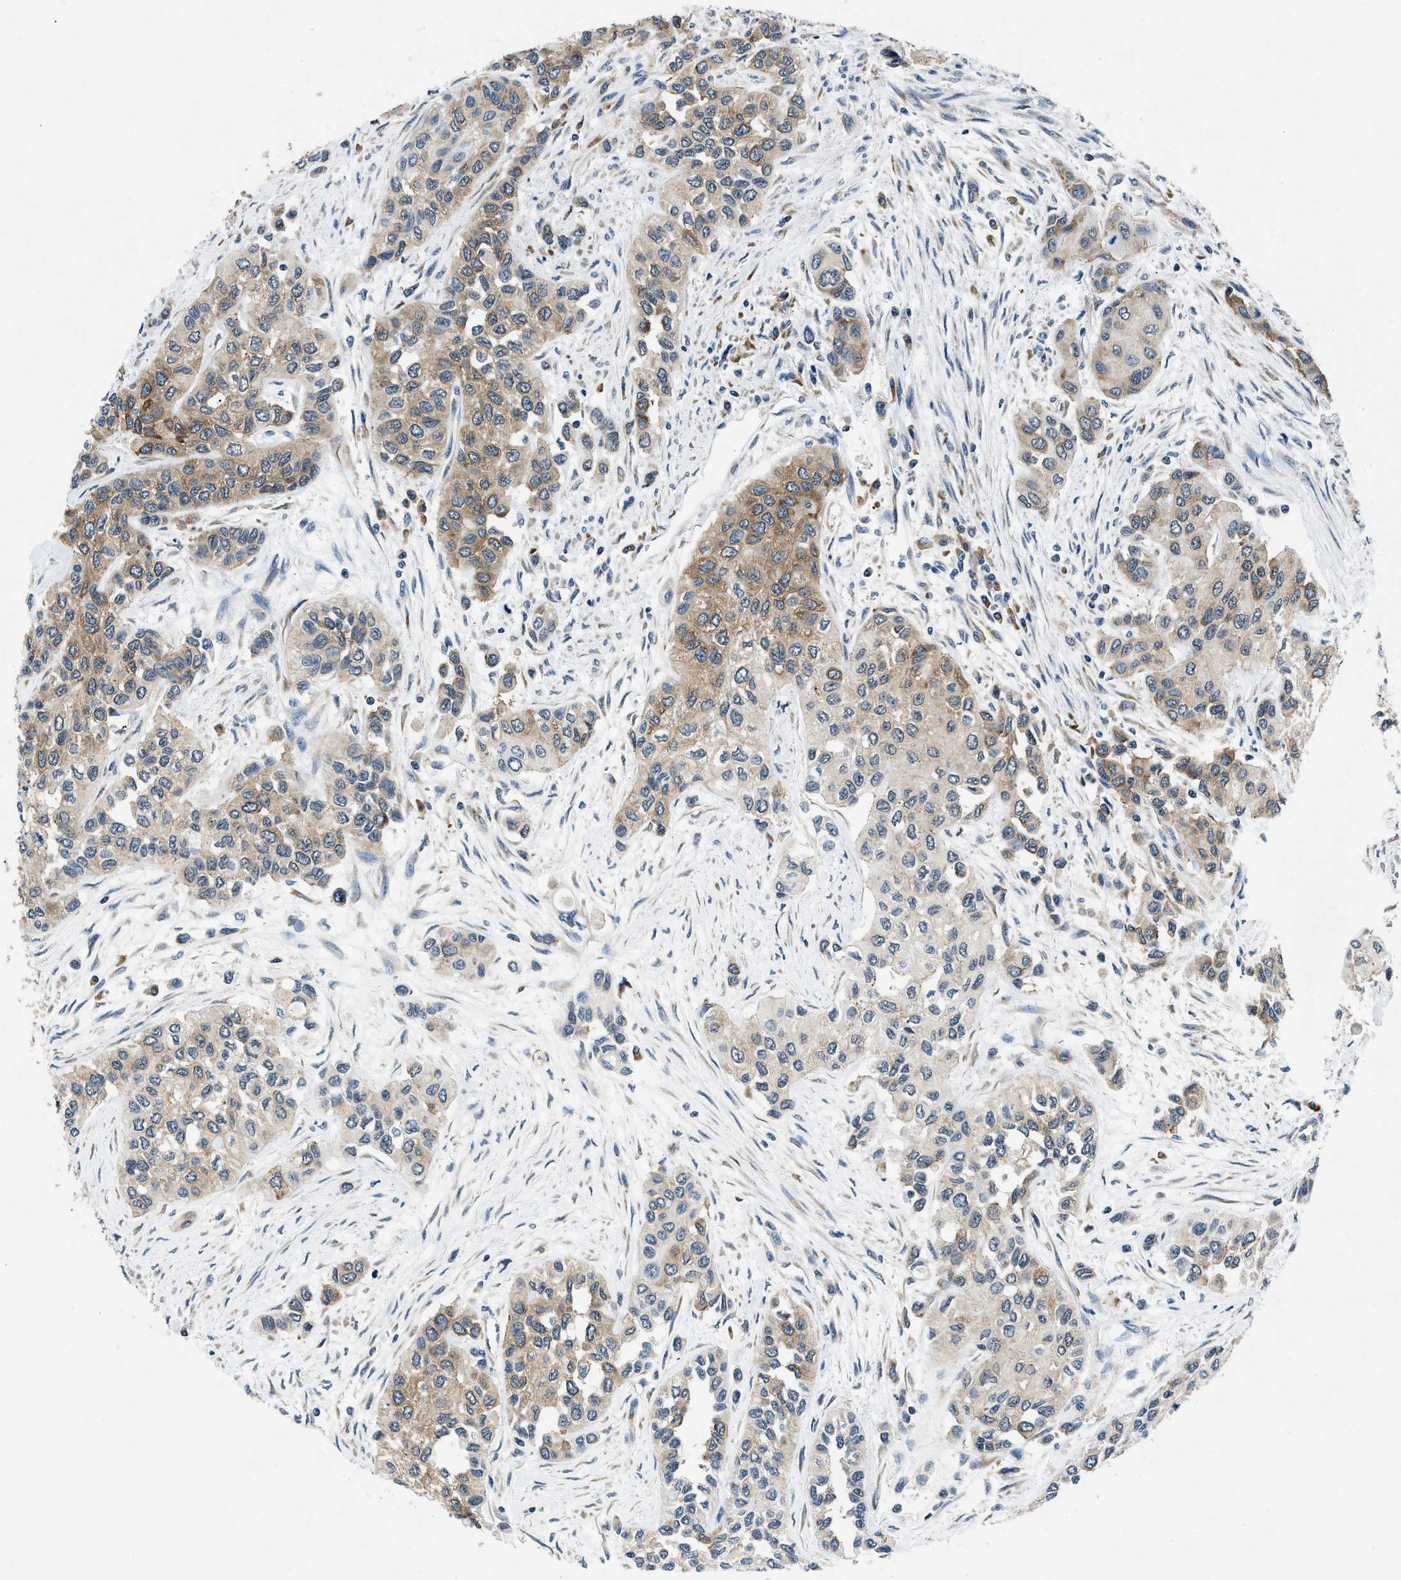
{"staining": {"intensity": "weak", "quantity": ">75%", "location": "cytoplasmic/membranous"}, "tissue": "urothelial cancer", "cell_type": "Tumor cells", "image_type": "cancer", "snomed": [{"axis": "morphology", "description": "Urothelial carcinoma, High grade"}, {"axis": "topography", "description": "Urinary bladder"}], "caption": "An image of urothelial cancer stained for a protein demonstrates weak cytoplasmic/membranous brown staining in tumor cells. (IHC, brightfield microscopy, high magnification).", "gene": "PA2G4", "patient": {"sex": "female", "age": 56}}